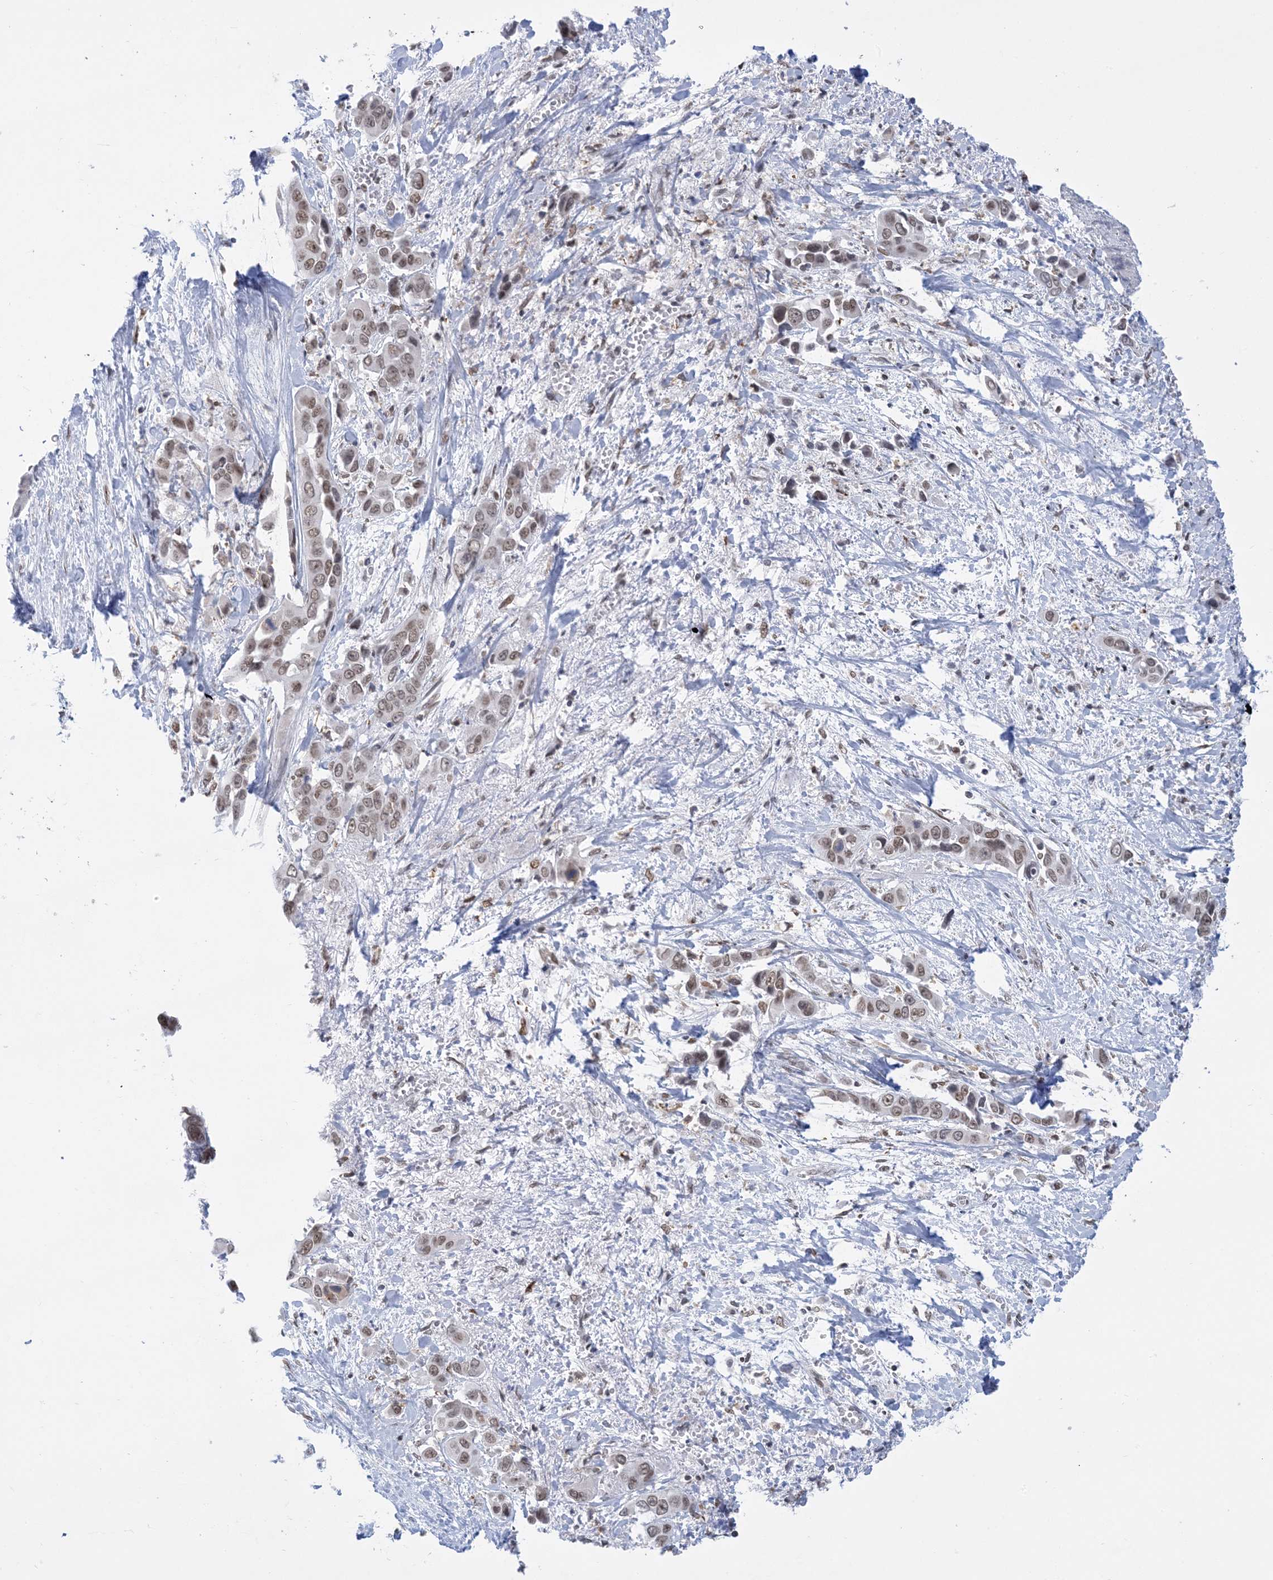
{"staining": {"intensity": "weak", "quantity": ">75%", "location": "nuclear"}, "tissue": "liver cancer", "cell_type": "Tumor cells", "image_type": "cancer", "snomed": [{"axis": "morphology", "description": "Cholangiocarcinoma"}, {"axis": "topography", "description": "Liver"}], "caption": "Liver cancer (cholangiocarcinoma) stained with DAB (3,3'-diaminobenzidine) immunohistochemistry demonstrates low levels of weak nuclear expression in approximately >75% of tumor cells.", "gene": "PCYT1A", "patient": {"sex": "female", "age": 52}}